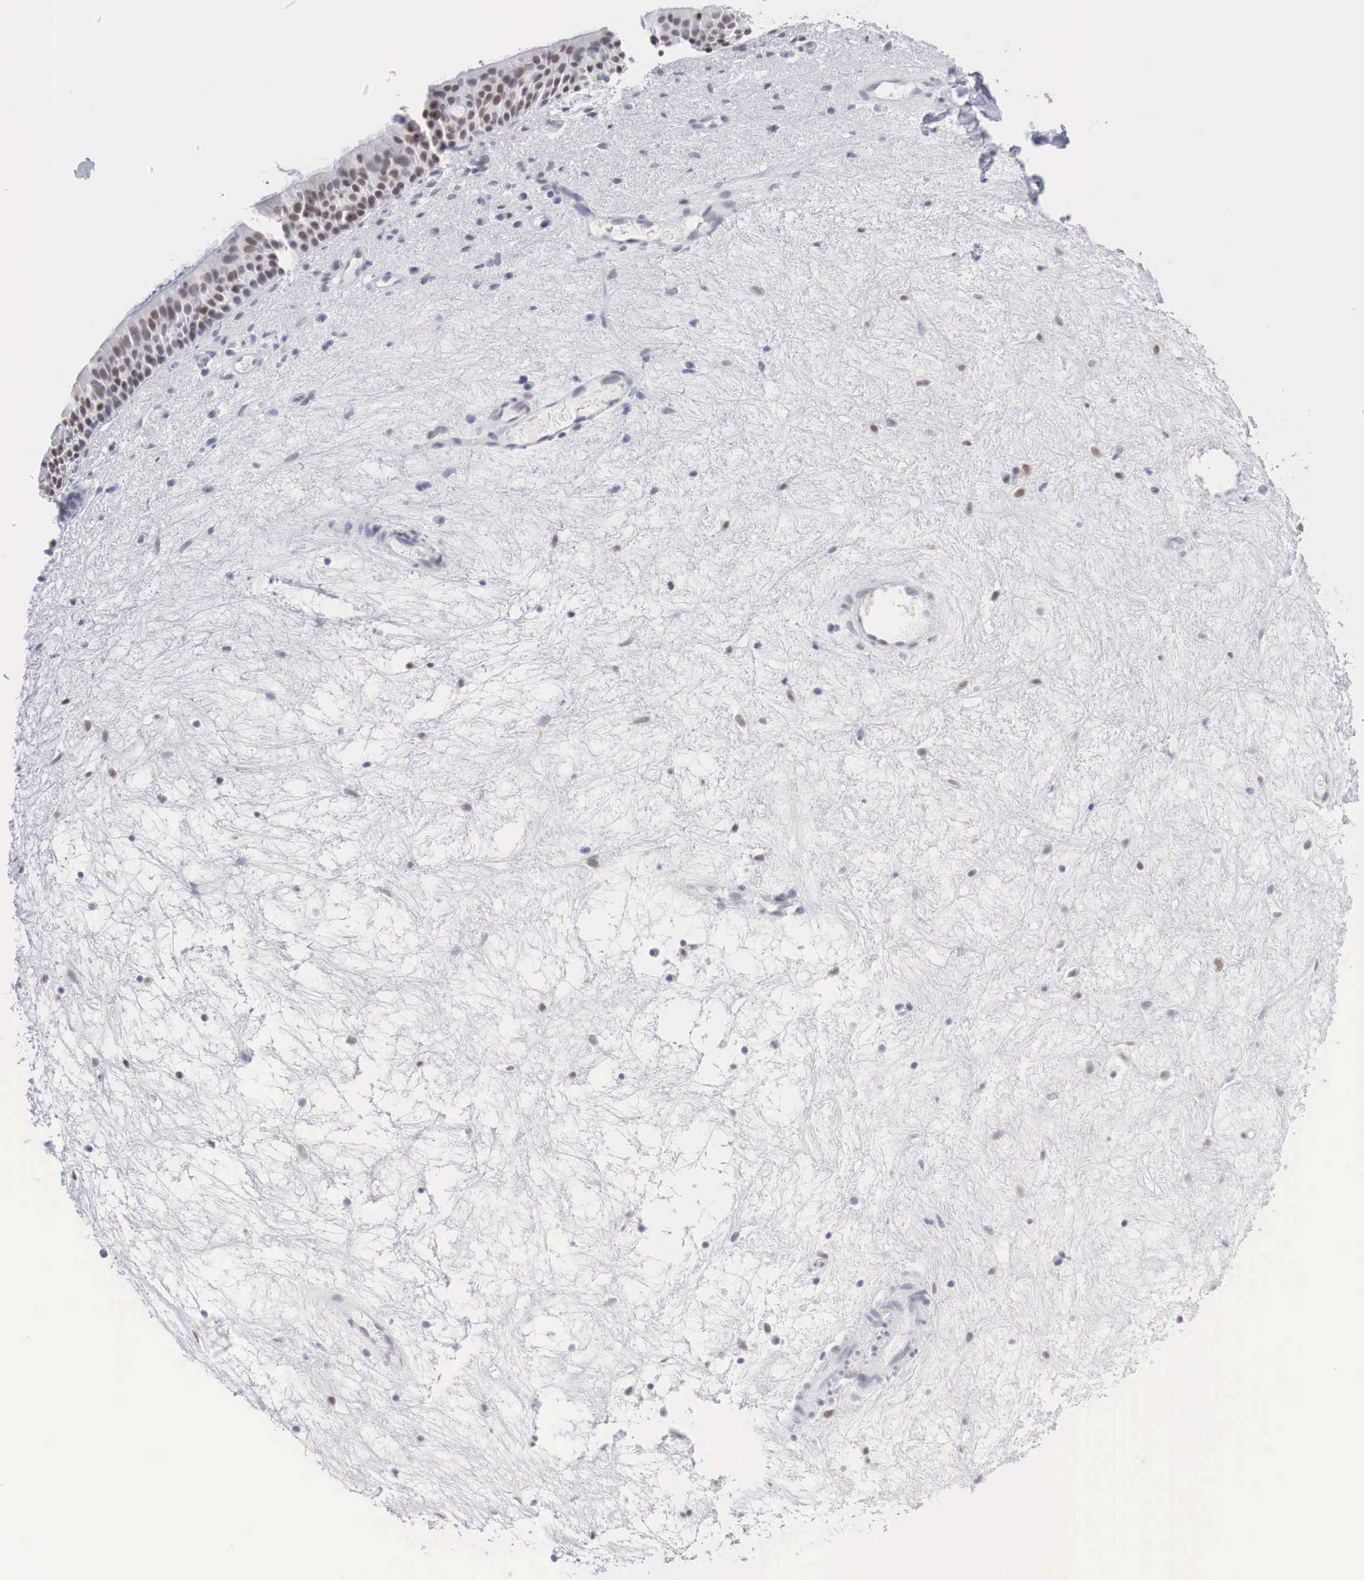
{"staining": {"intensity": "moderate", "quantity": ">75%", "location": "nuclear"}, "tissue": "nasopharynx", "cell_type": "Respiratory epithelial cells", "image_type": "normal", "snomed": [{"axis": "morphology", "description": "Normal tissue, NOS"}, {"axis": "topography", "description": "Nasopharynx"}], "caption": "DAB (3,3'-diaminobenzidine) immunohistochemical staining of unremarkable nasopharynx displays moderate nuclear protein staining in approximately >75% of respiratory epithelial cells.", "gene": "FOXP2", "patient": {"sex": "female", "age": 78}}